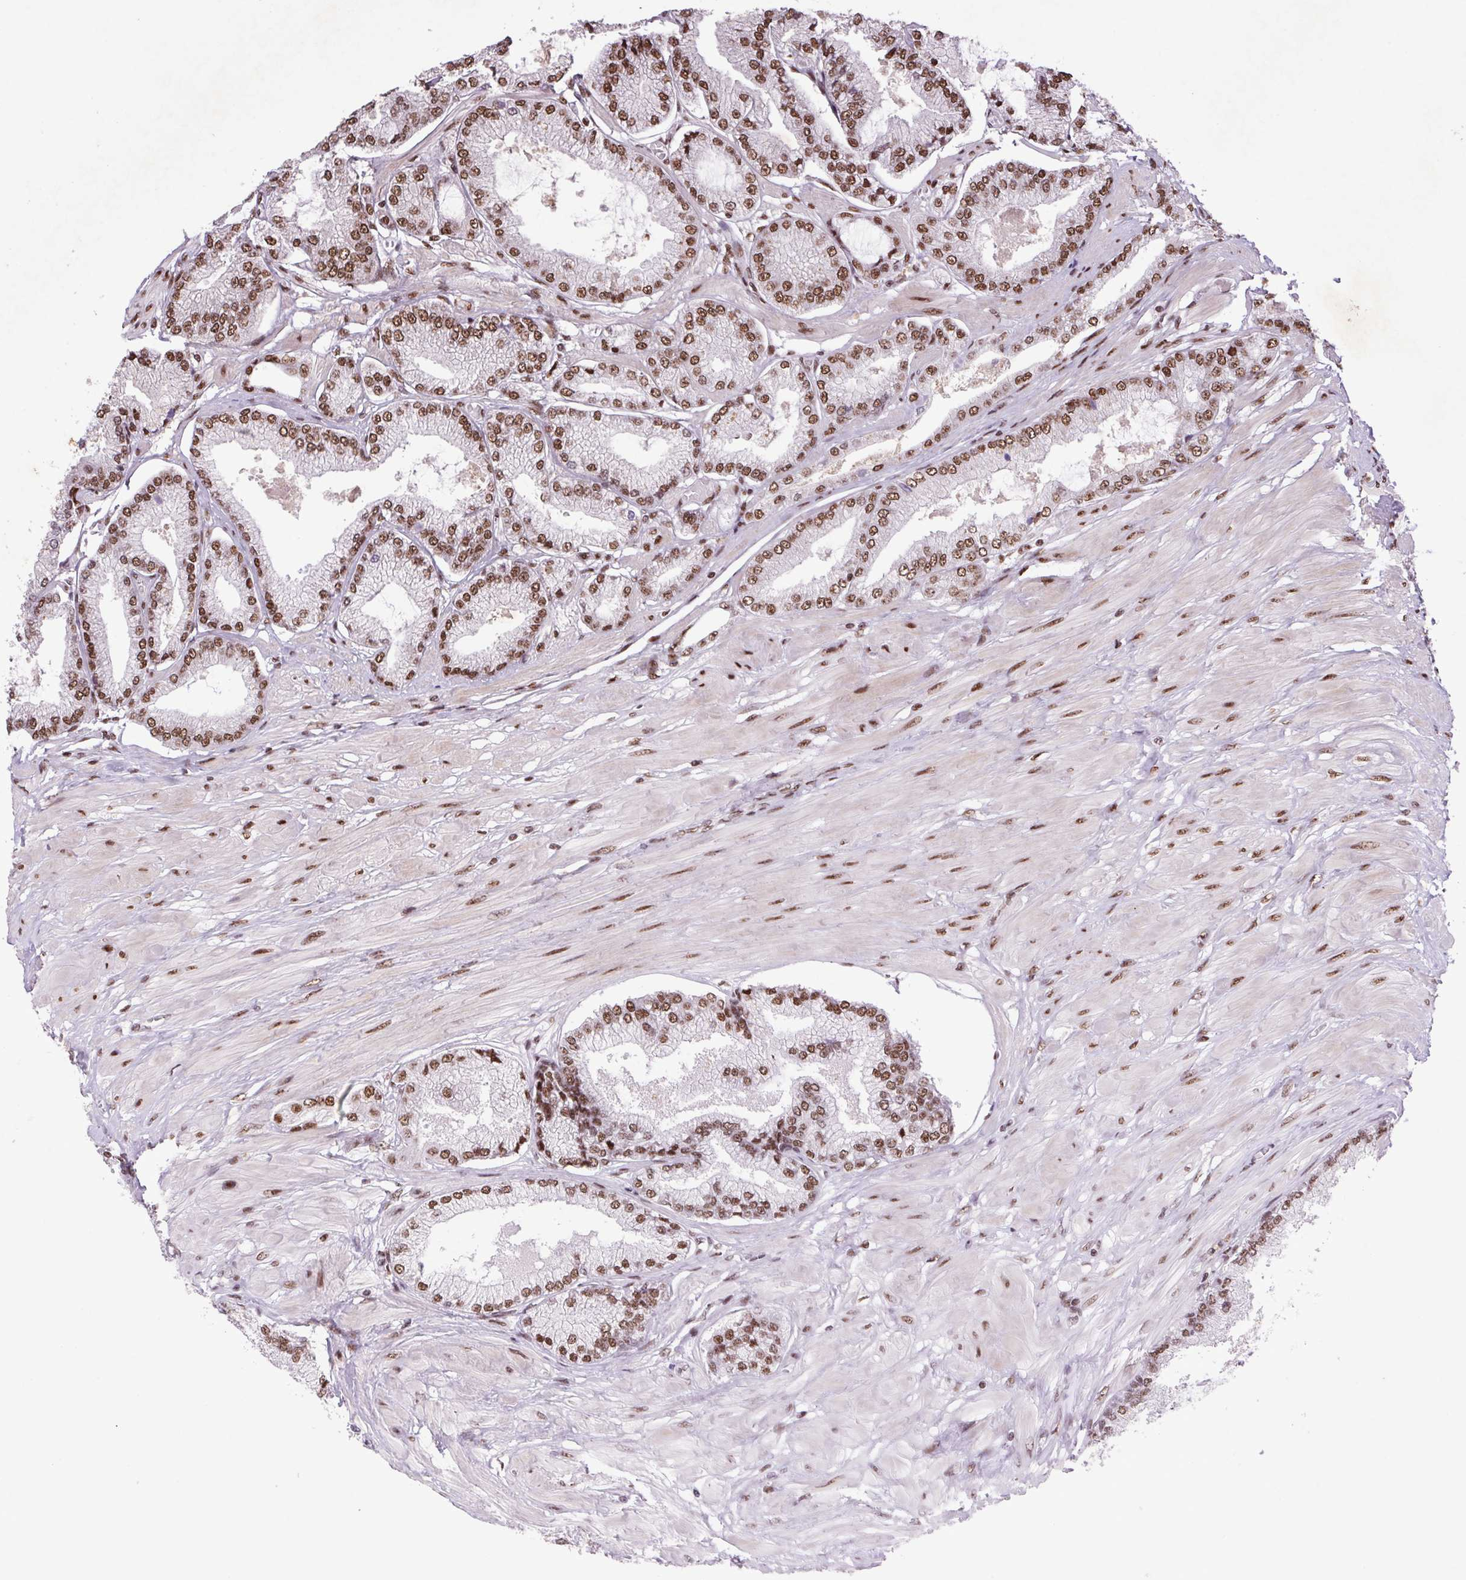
{"staining": {"intensity": "moderate", "quantity": ">75%", "location": "nuclear"}, "tissue": "prostate cancer", "cell_type": "Tumor cells", "image_type": "cancer", "snomed": [{"axis": "morphology", "description": "Adenocarcinoma, Low grade"}, {"axis": "topography", "description": "Prostate"}], "caption": "Human prostate cancer (adenocarcinoma (low-grade)) stained for a protein (brown) demonstrates moderate nuclear positive expression in approximately >75% of tumor cells.", "gene": "LDLRAD4", "patient": {"sex": "male", "age": 55}}